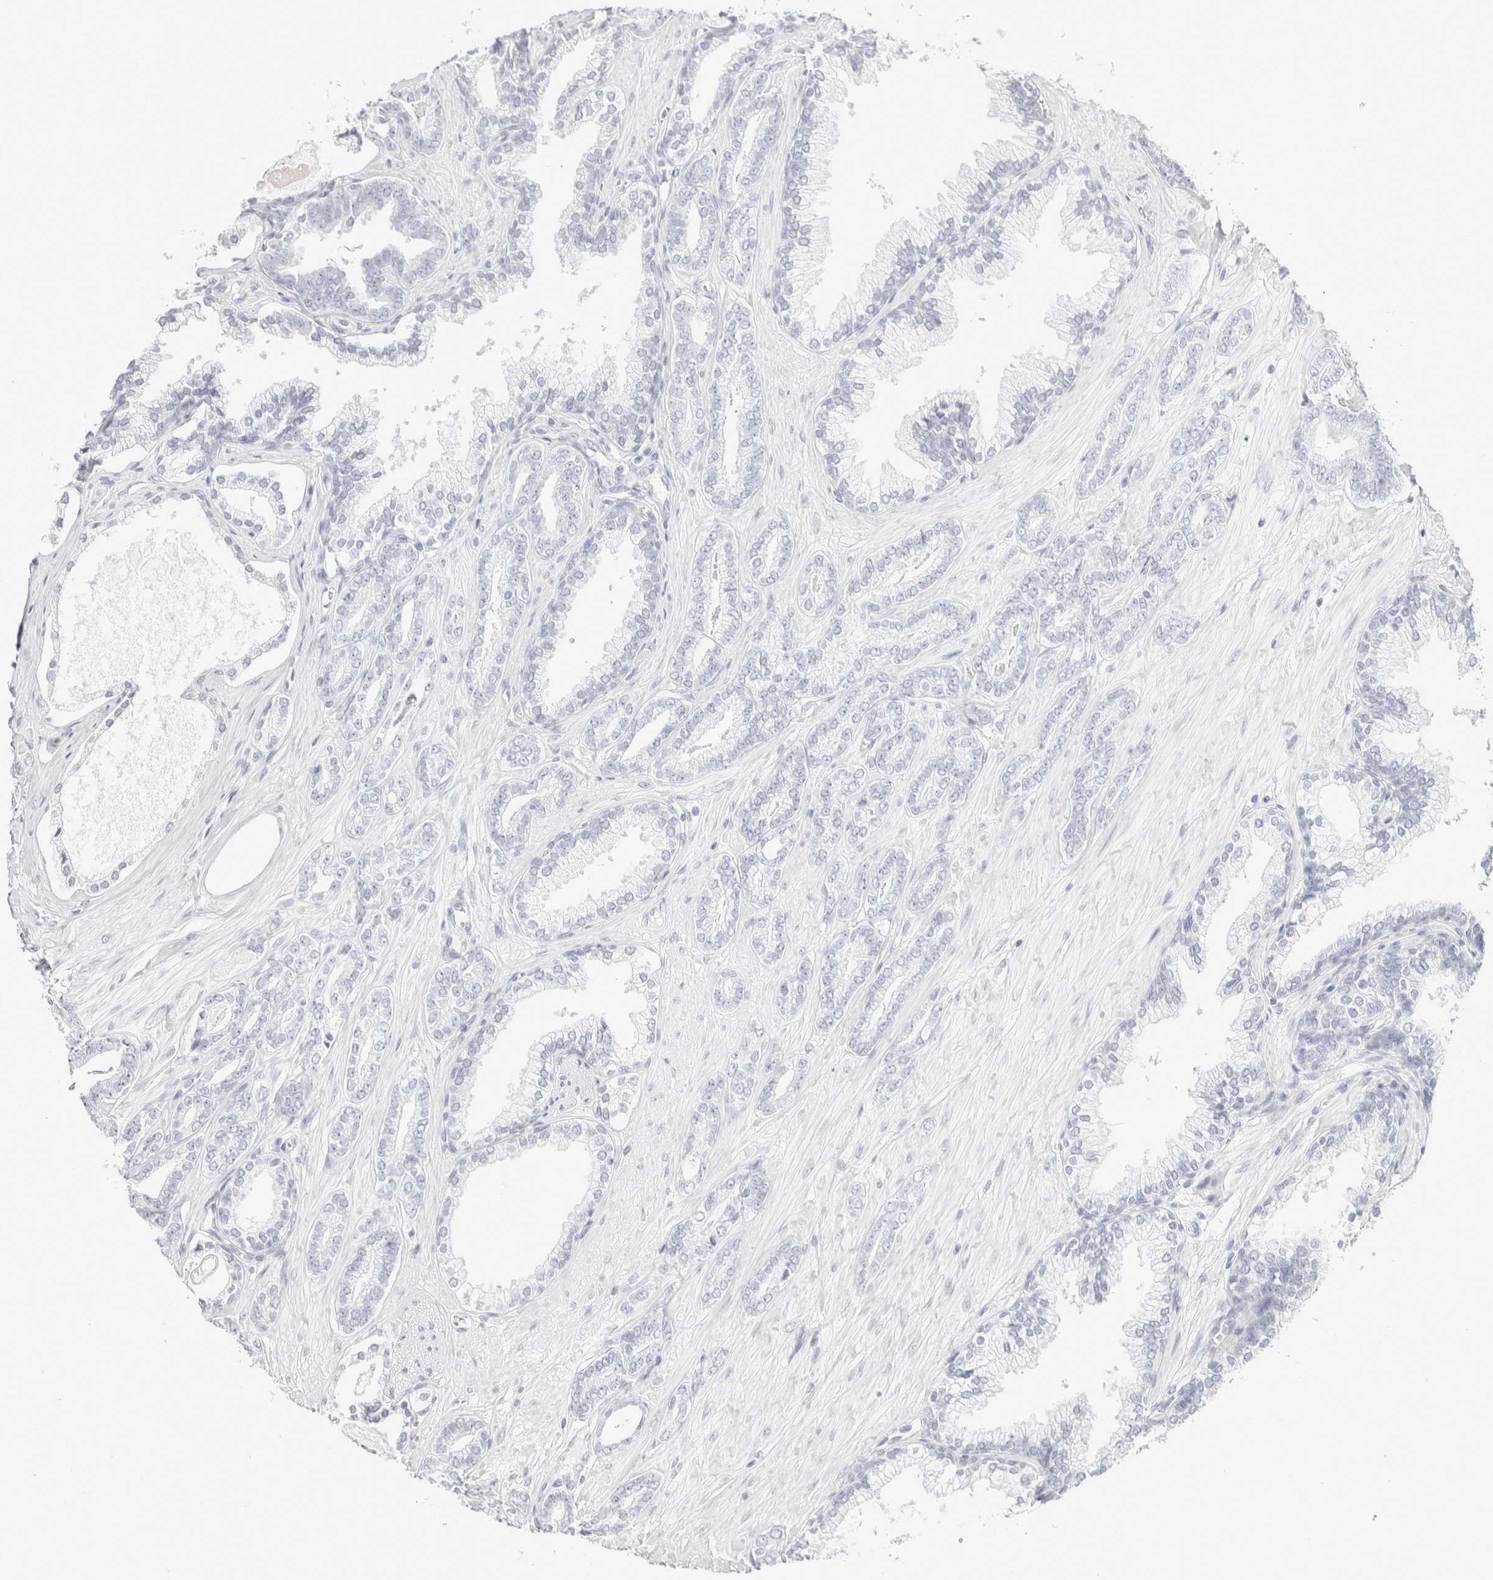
{"staining": {"intensity": "negative", "quantity": "none", "location": "none"}, "tissue": "prostate cancer", "cell_type": "Tumor cells", "image_type": "cancer", "snomed": [{"axis": "morphology", "description": "Adenocarcinoma, Low grade"}, {"axis": "topography", "description": "Prostate"}], "caption": "Tumor cells show no significant protein expression in prostate cancer.", "gene": "GARIN1A", "patient": {"sex": "male", "age": 71}}